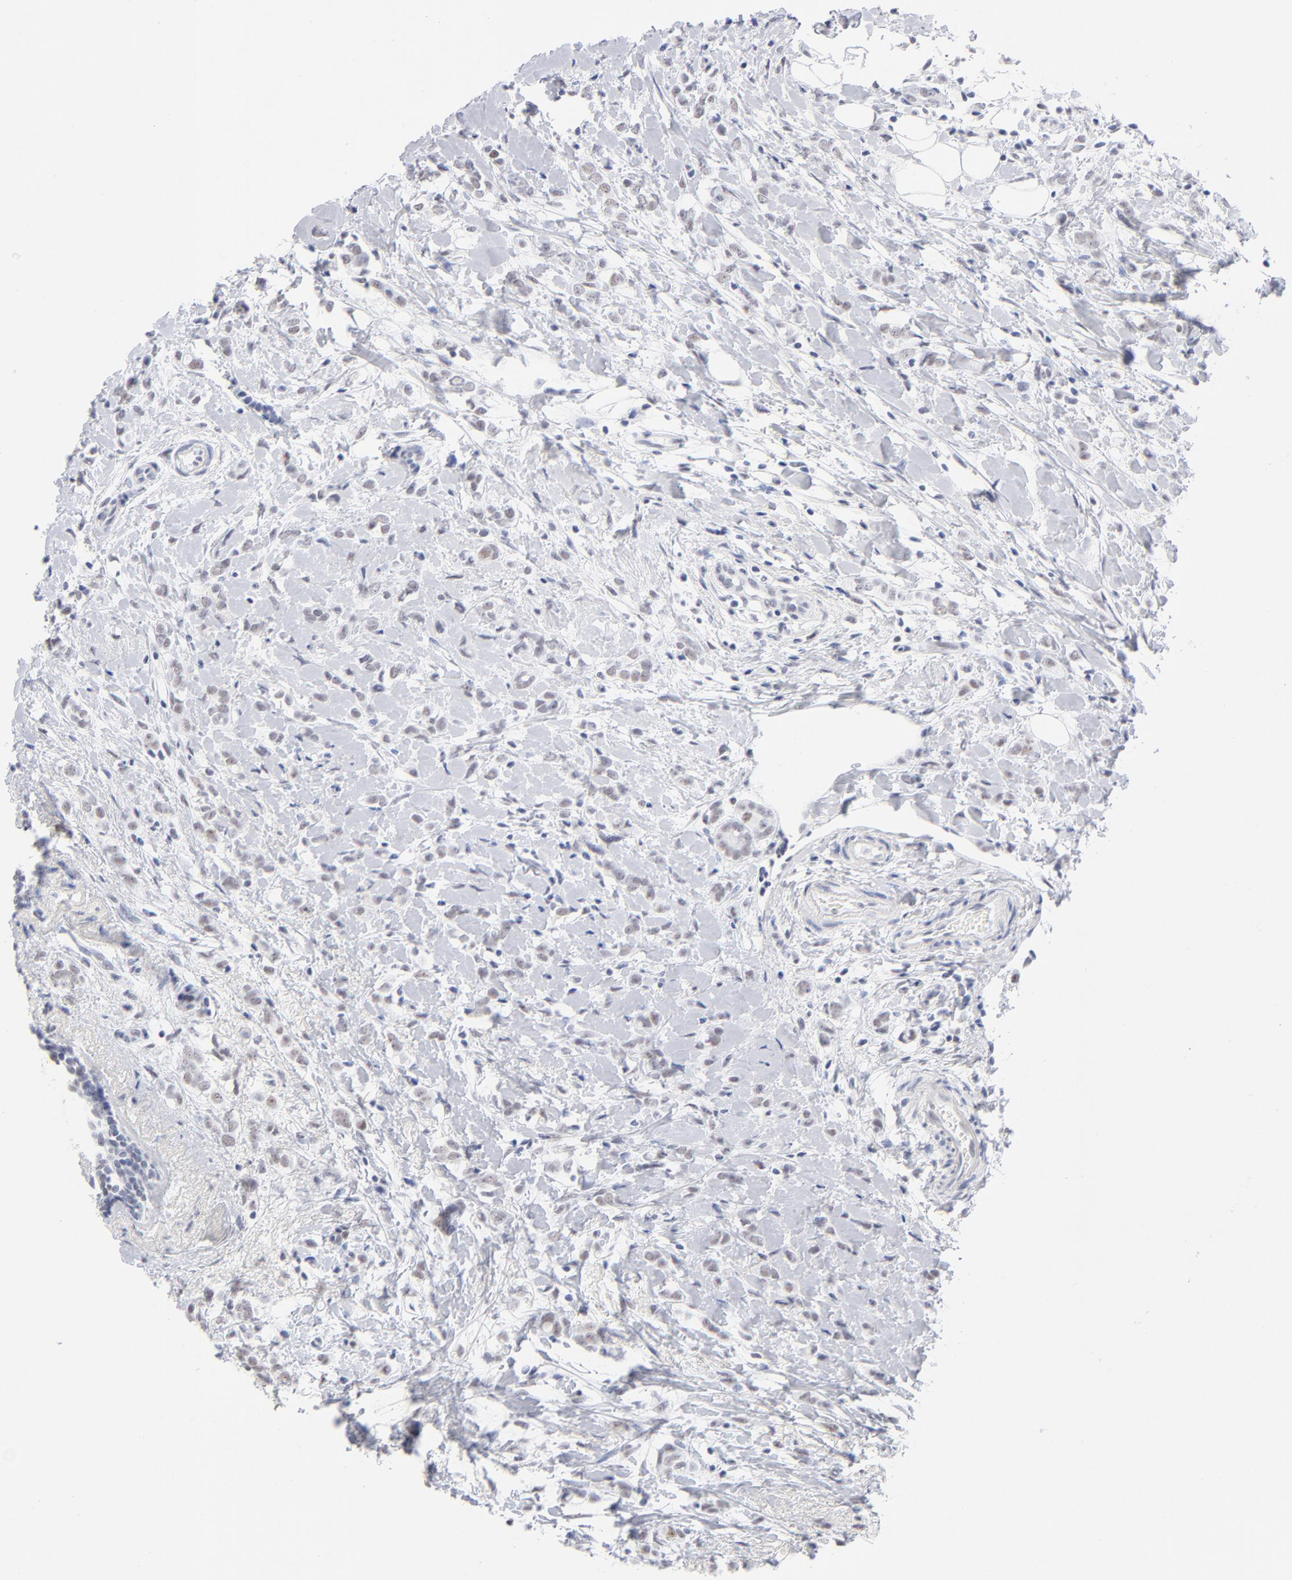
{"staining": {"intensity": "weak", "quantity": "<25%", "location": "nuclear"}, "tissue": "breast cancer", "cell_type": "Tumor cells", "image_type": "cancer", "snomed": [{"axis": "morphology", "description": "Normal tissue, NOS"}, {"axis": "morphology", "description": "Lobular carcinoma"}, {"axis": "topography", "description": "Breast"}], "caption": "High power microscopy image of an IHC photomicrograph of lobular carcinoma (breast), revealing no significant staining in tumor cells.", "gene": "SNRPB", "patient": {"sex": "female", "age": 47}}